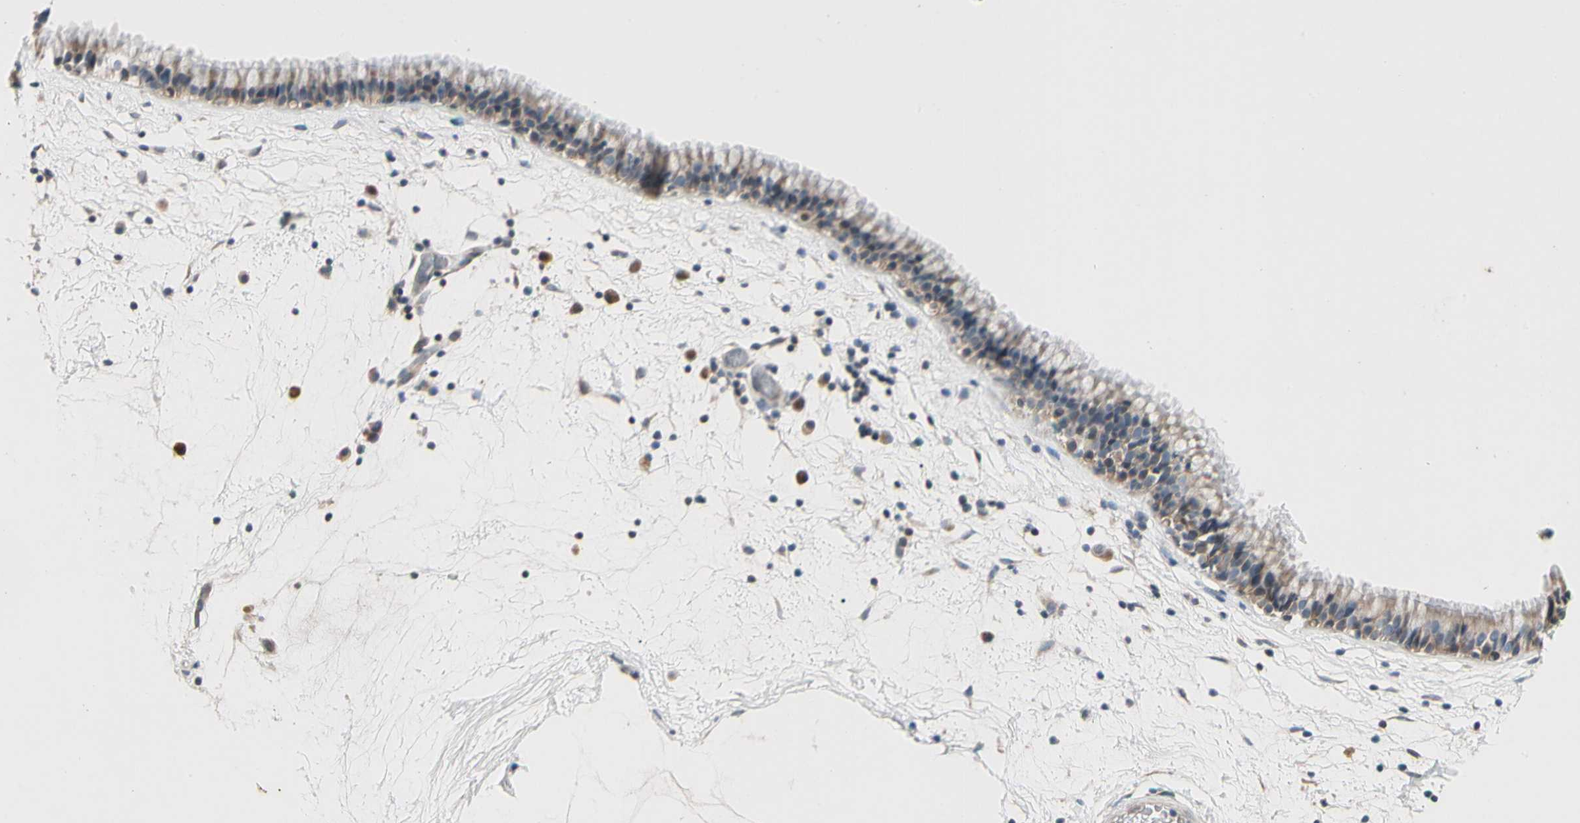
{"staining": {"intensity": "weak", "quantity": ">75%", "location": "cytoplasmic/membranous"}, "tissue": "nasopharynx", "cell_type": "Respiratory epithelial cells", "image_type": "normal", "snomed": [{"axis": "morphology", "description": "Normal tissue, NOS"}, {"axis": "morphology", "description": "Inflammation, NOS"}, {"axis": "topography", "description": "Nasopharynx"}], "caption": "Immunohistochemical staining of benign human nasopharynx displays >75% levels of weak cytoplasmic/membranous protein positivity in approximately >75% of respiratory epithelial cells. The staining was performed using DAB (3,3'-diaminobenzidine), with brown indicating positive protein expression. Nuclei are stained blue with hematoxylin.", "gene": "CDH6", "patient": {"sex": "male", "age": 48}}